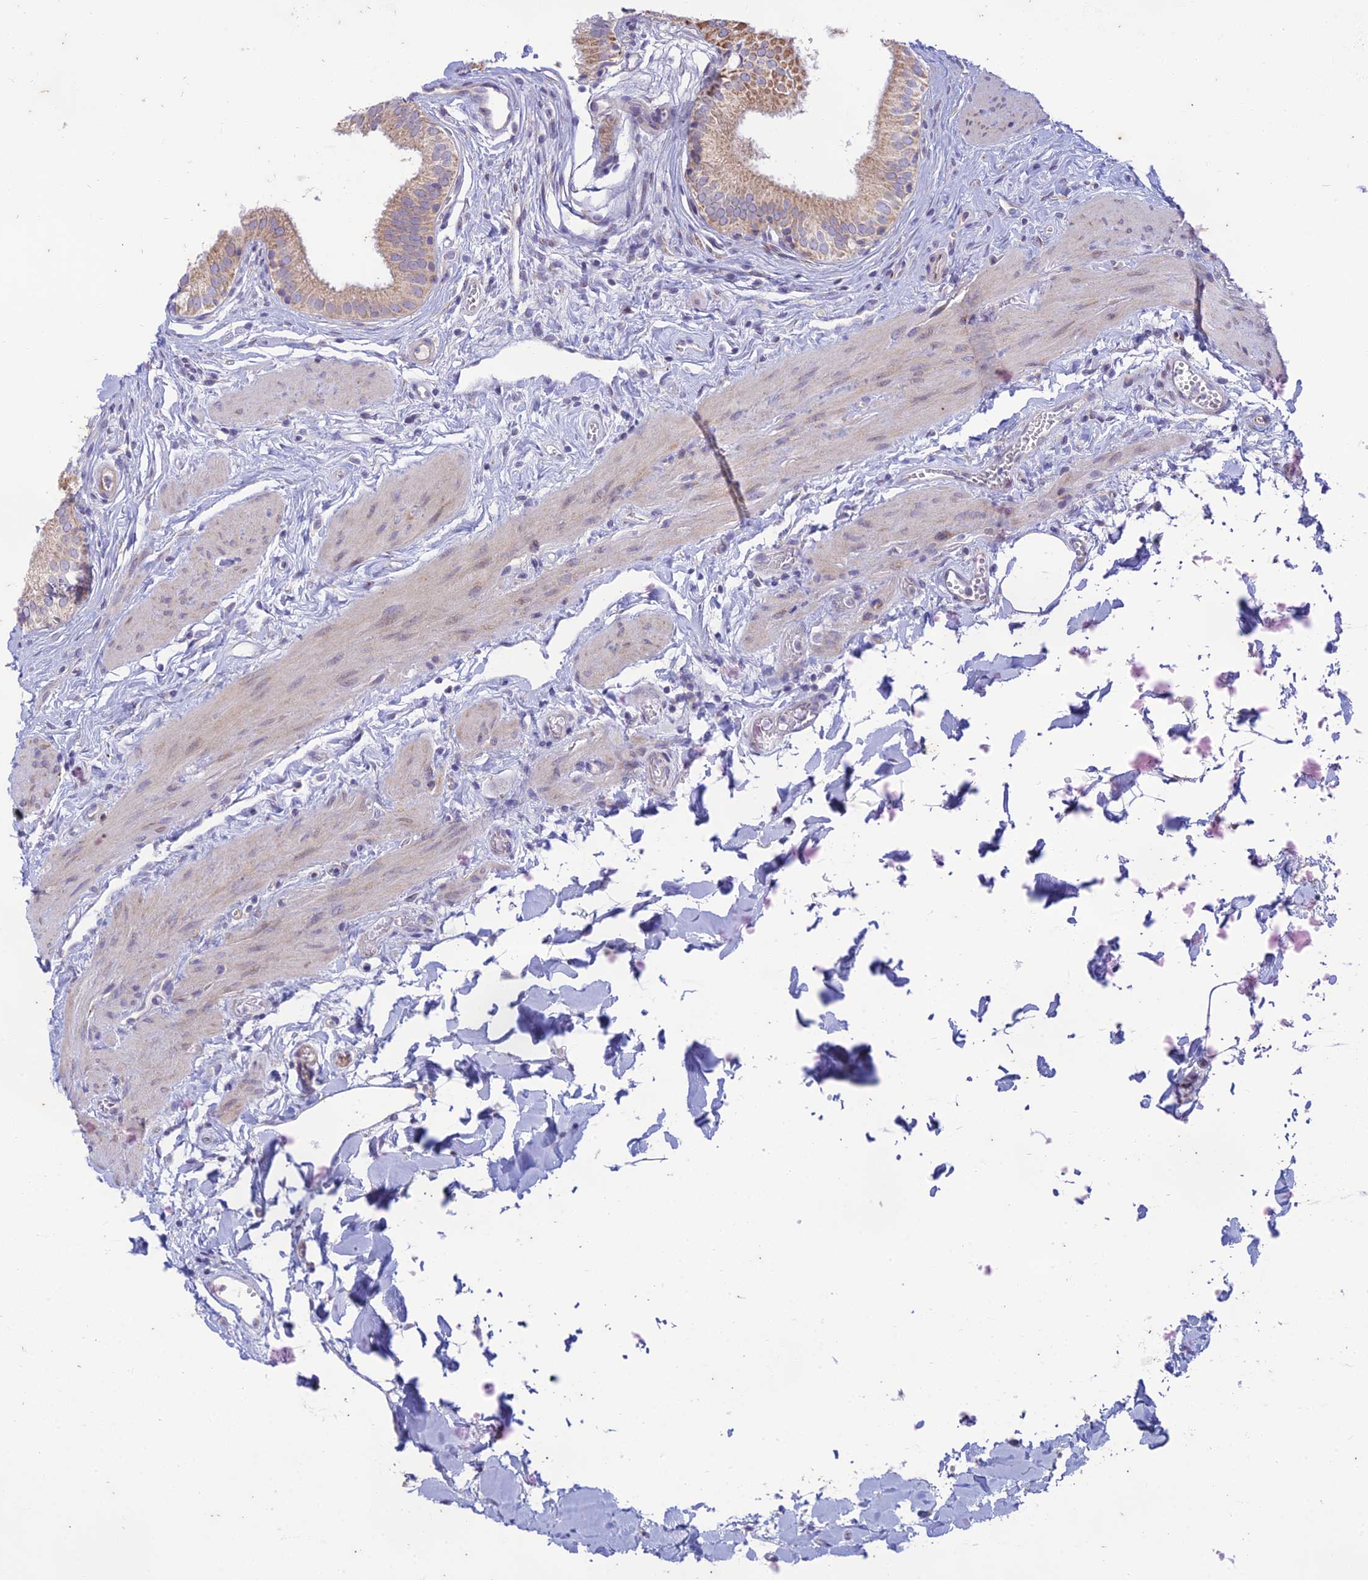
{"staining": {"intensity": "weak", "quantity": "25%-75%", "location": "cytoplasmic/membranous"}, "tissue": "gallbladder", "cell_type": "Glandular cells", "image_type": "normal", "snomed": [{"axis": "morphology", "description": "Normal tissue, NOS"}, {"axis": "topography", "description": "Gallbladder"}], "caption": "The histopathology image shows immunohistochemical staining of normal gallbladder. There is weak cytoplasmic/membranous staining is identified in approximately 25%-75% of glandular cells.", "gene": "PTCD2", "patient": {"sex": "female", "age": 54}}